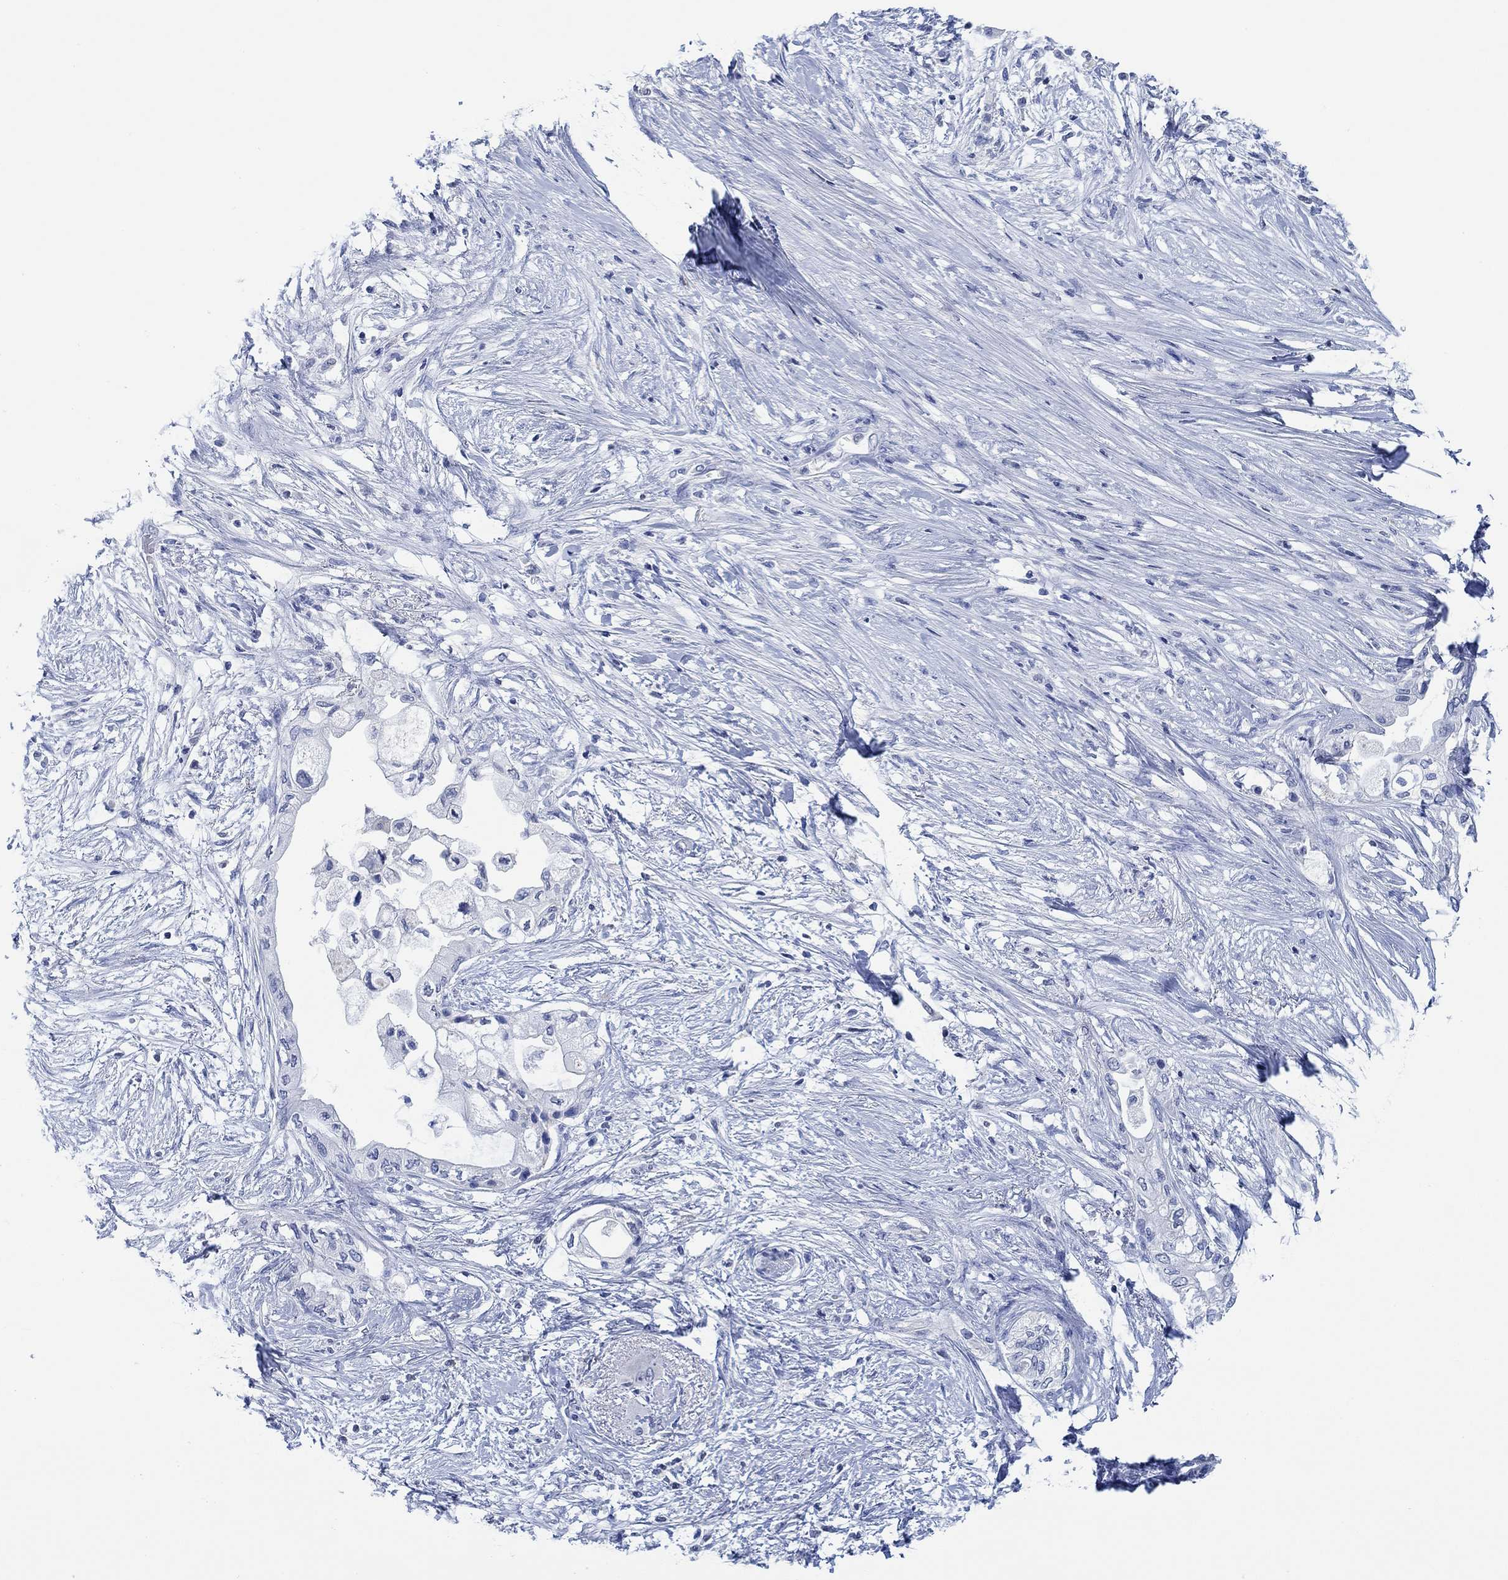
{"staining": {"intensity": "negative", "quantity": "none", "location": "none"}, "tissue": "pancreatic cancer", "cell_type": "Tumor cells", "image_type": "cancer", "snomed": [{"axis": "morphology", "description": "Normal tissue, NOS"}, {"axis": "morphology", "description": "Adenocarcinoma, NOS"}, {"axis": "topography", "description": "Pancreas"}, {"axis": "topography", "description": "Duodenum"}], "caption": "The image reveals no significant staining in tumor cells of pancreatic adenocarcinoma. (Immunohistochemistry (ihc), brightfield microscopy, high magnification).", "gene": "PPP1R17", "patient": {"sex": "female", "age": 60}}